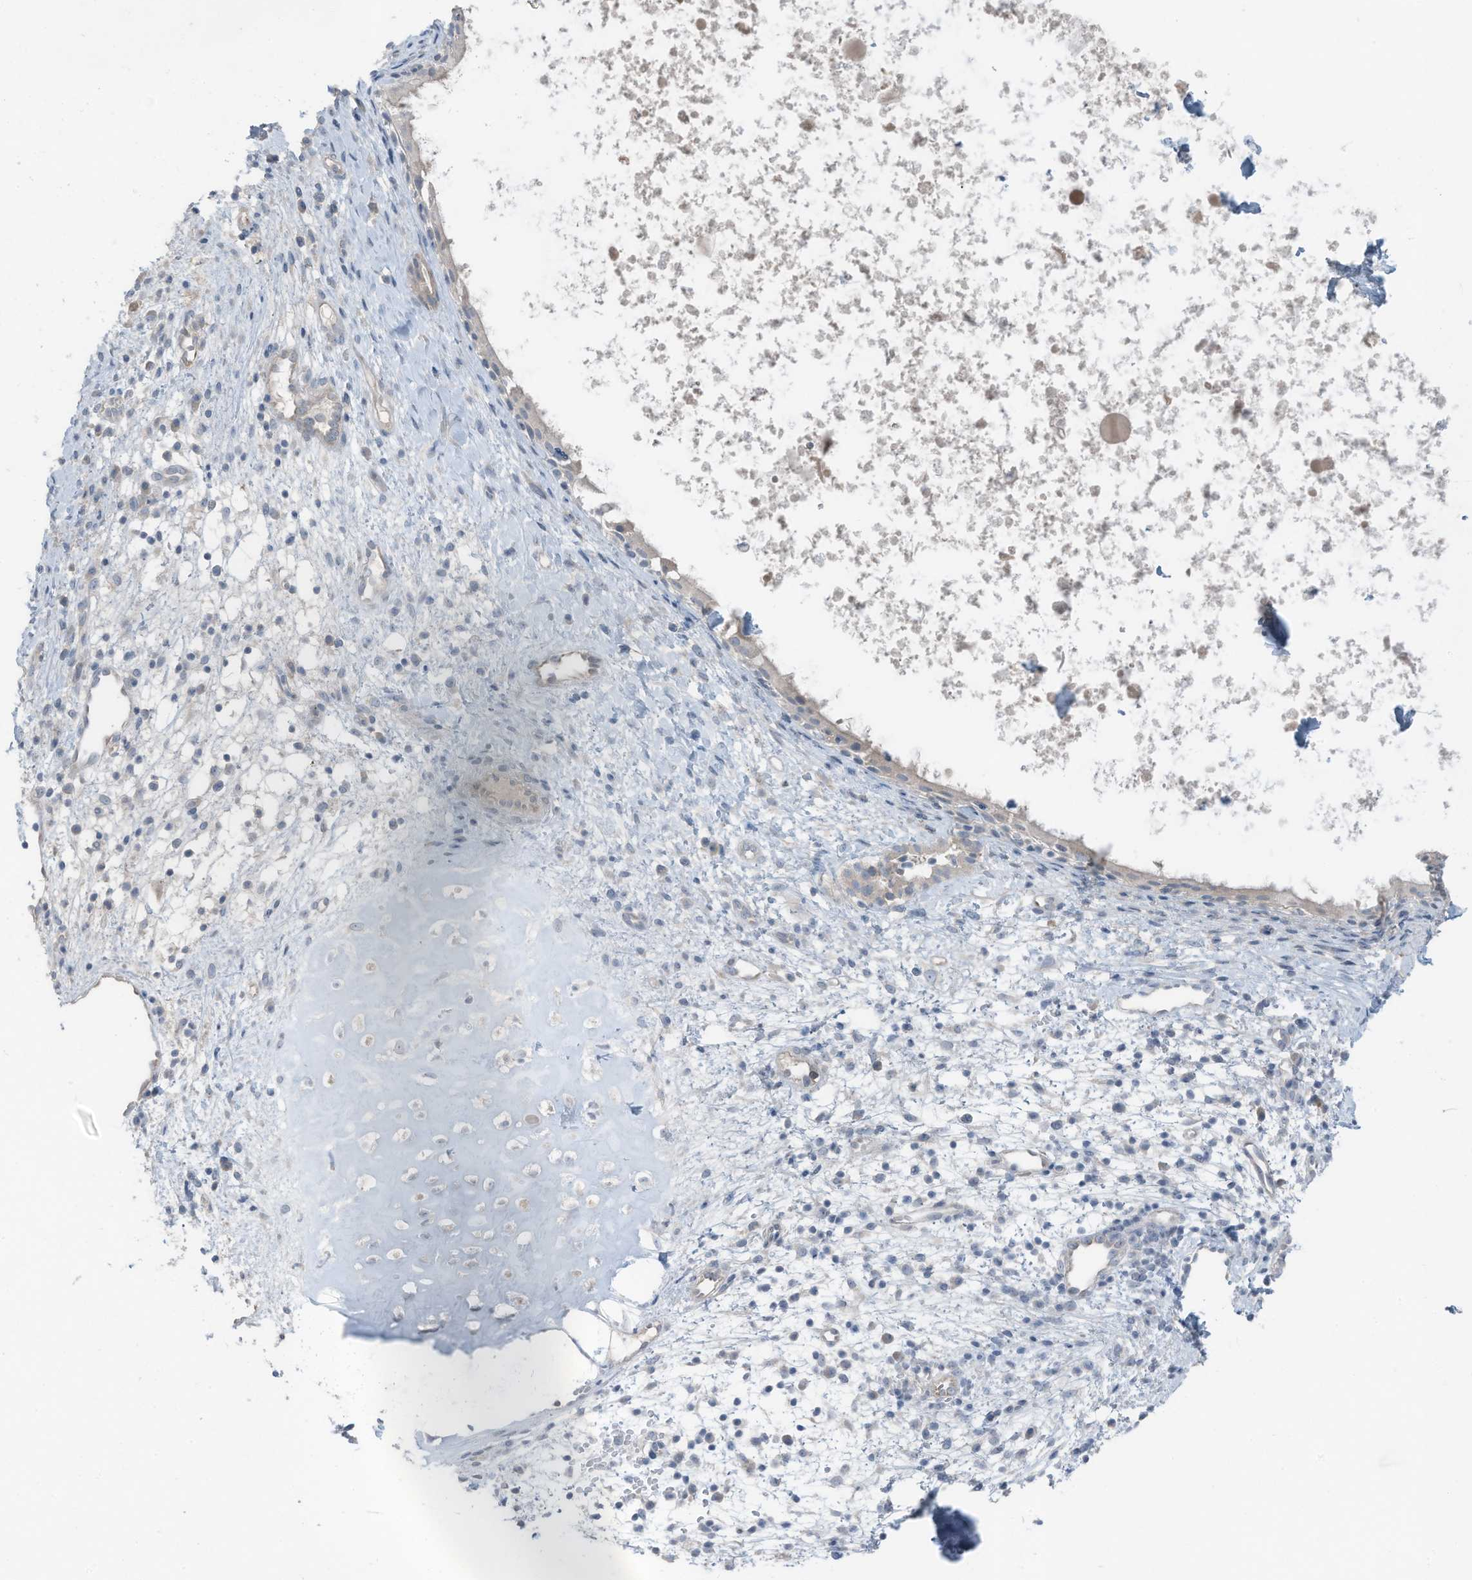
{"staining": {"intensity": "negative", "quantity": "none", "location": "none"}, "tissue": "nasopharynx", "cell_type": "Respiratory epithelial cells", "image_type": "normal", "snomed": [{"axis": "morphology", "description": "Normal tissue, NOS"}, {"axis": "topography", "description": "Nasopharynx"}], "caption": "Immunohistochemical staining of normal human nasopharynx displays no significant positivity in respiratory epithelial cells.", "gene": "ARHGEF33", "patient": {"sex": "male", "age": 22}}